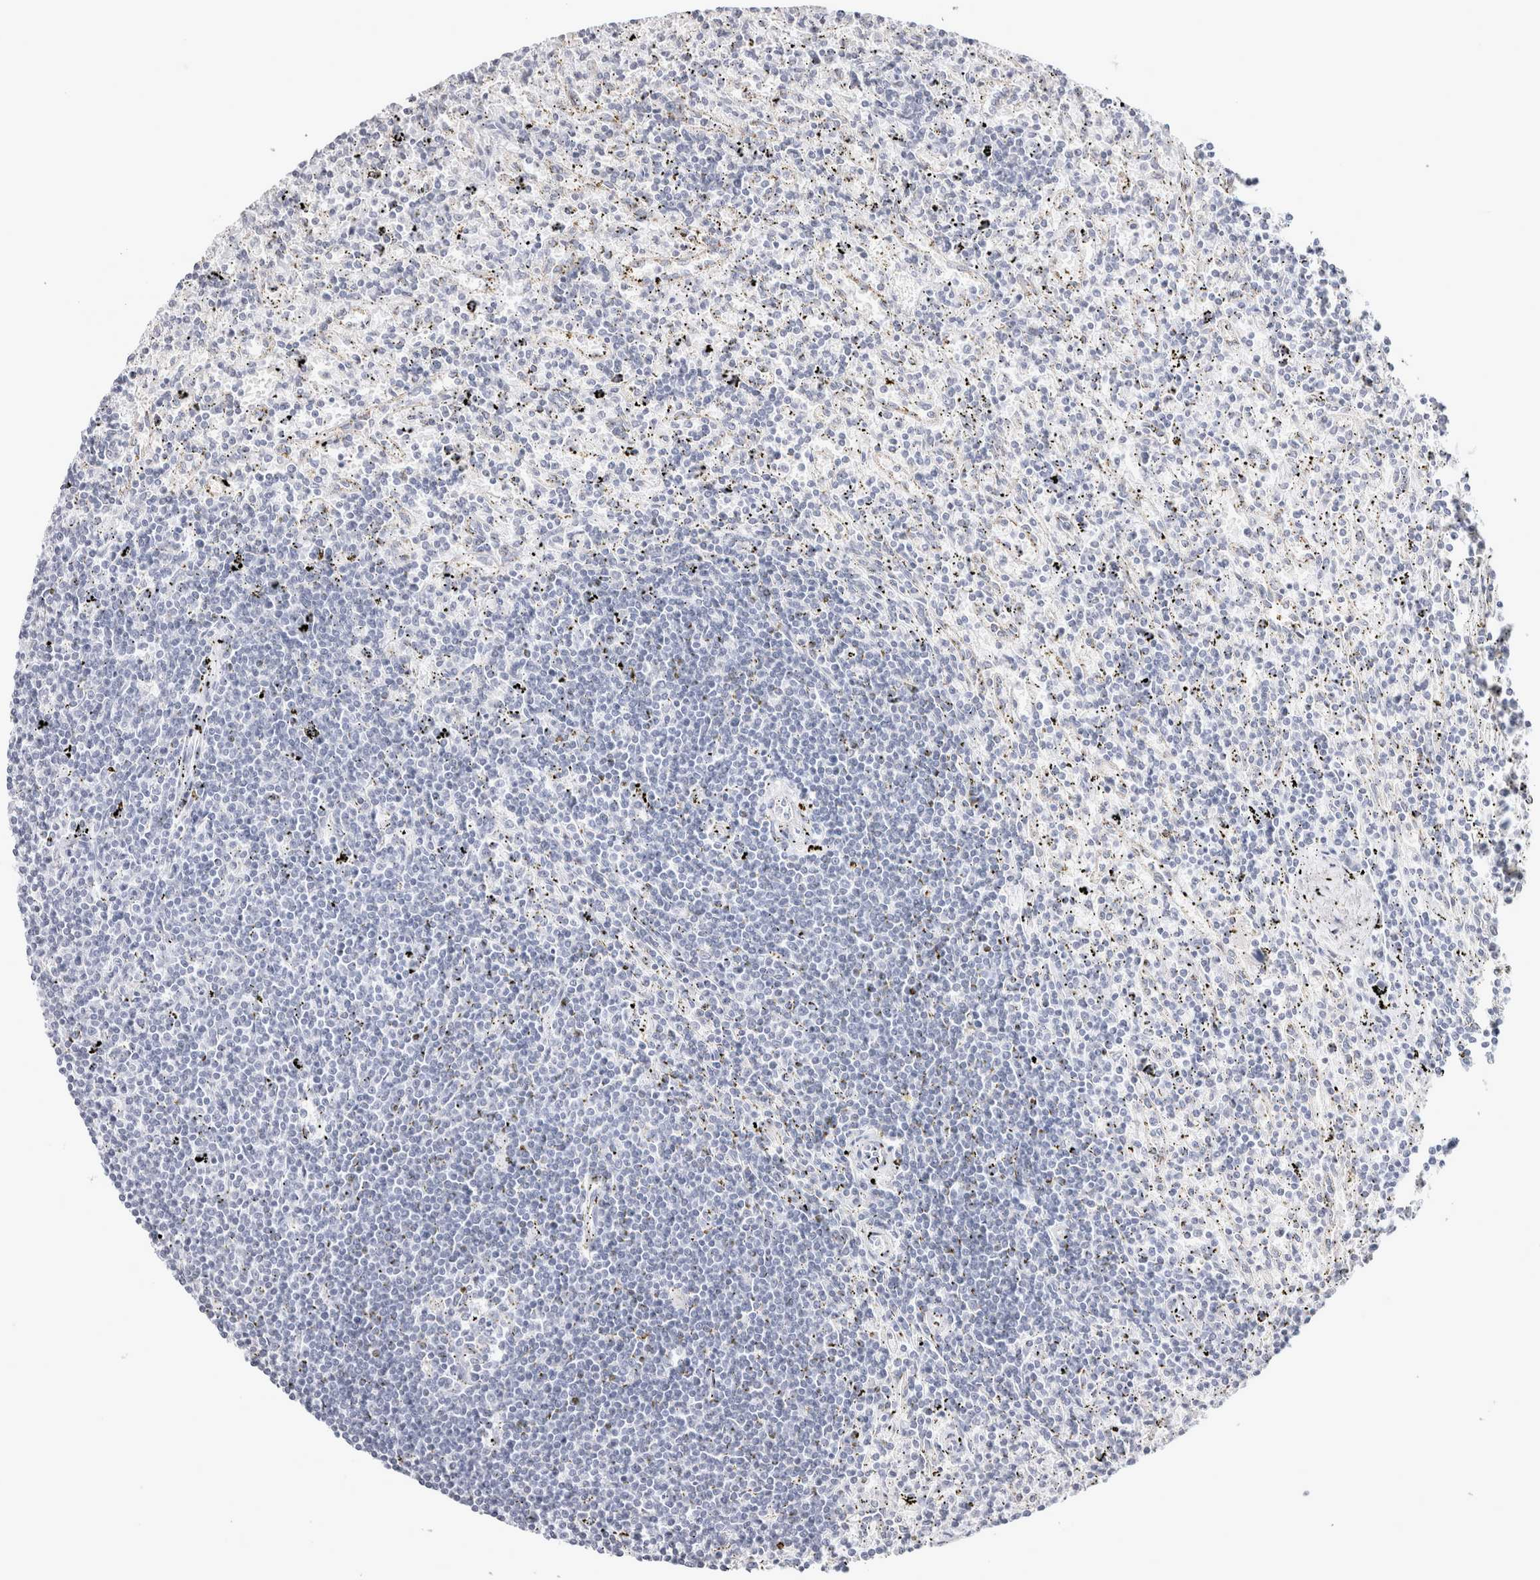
{"staining": {"intensity": "negative", "quantity": "none", "location": "none"}, "tissue": "lymphoma", "cell_type": "Tumor cells", "image_type": "cancer", "snomed": [{"axis": "morphology", "description": "Malignant lymphoma, non-Hodgkin's type, Low grade"}, {"axis": "topography", "description": "Spleen"}], "caption": "Human lymphoma stained for a protein using IHC displays no positivity in tumor cells.", "gene": "GARIN1A", "patient": {"sex": "male", "age": 76}}